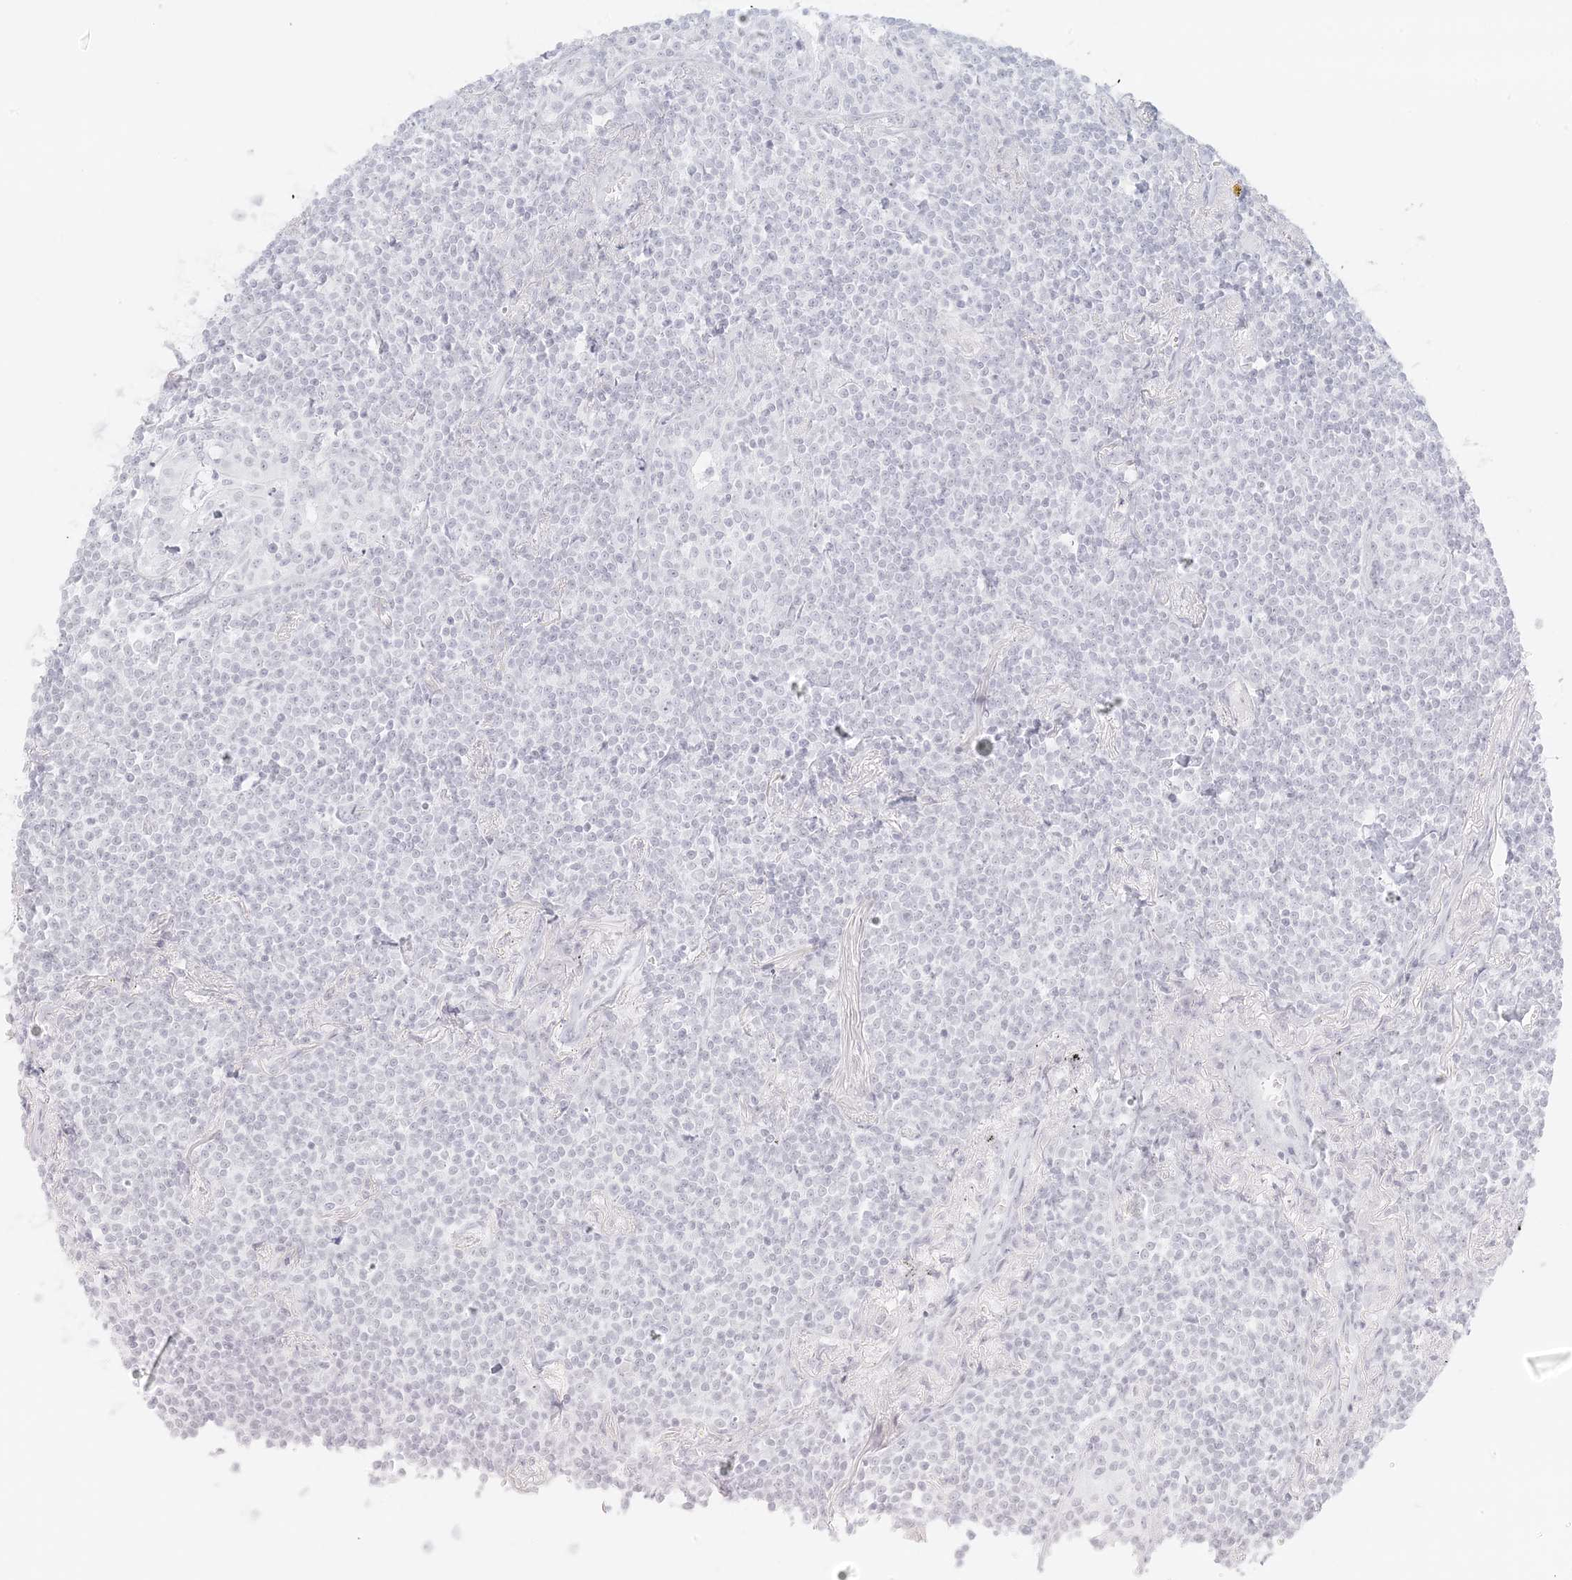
{"staining": {"intensity": "negative", "quantity": "none", "location": "none"}, "tissue": "lymphoma", "cell_type": "Tumor cells", "image_type": "cancer", "snomed": [{"axis": "morphology", "description": "Malignant lymphoma, non-Hodgkin's type, Low grade"}, {"axis": "topography", "description": "Lung"}], "caption": "Immunohistochemistry (IHC) histopathology image of neoplastic tissue: human lymphoma stained with DAB exhibits no significant protein staining in tumor cells.", "gene": "LIPT1", "patient": {"sex": "female", "age": 71}}